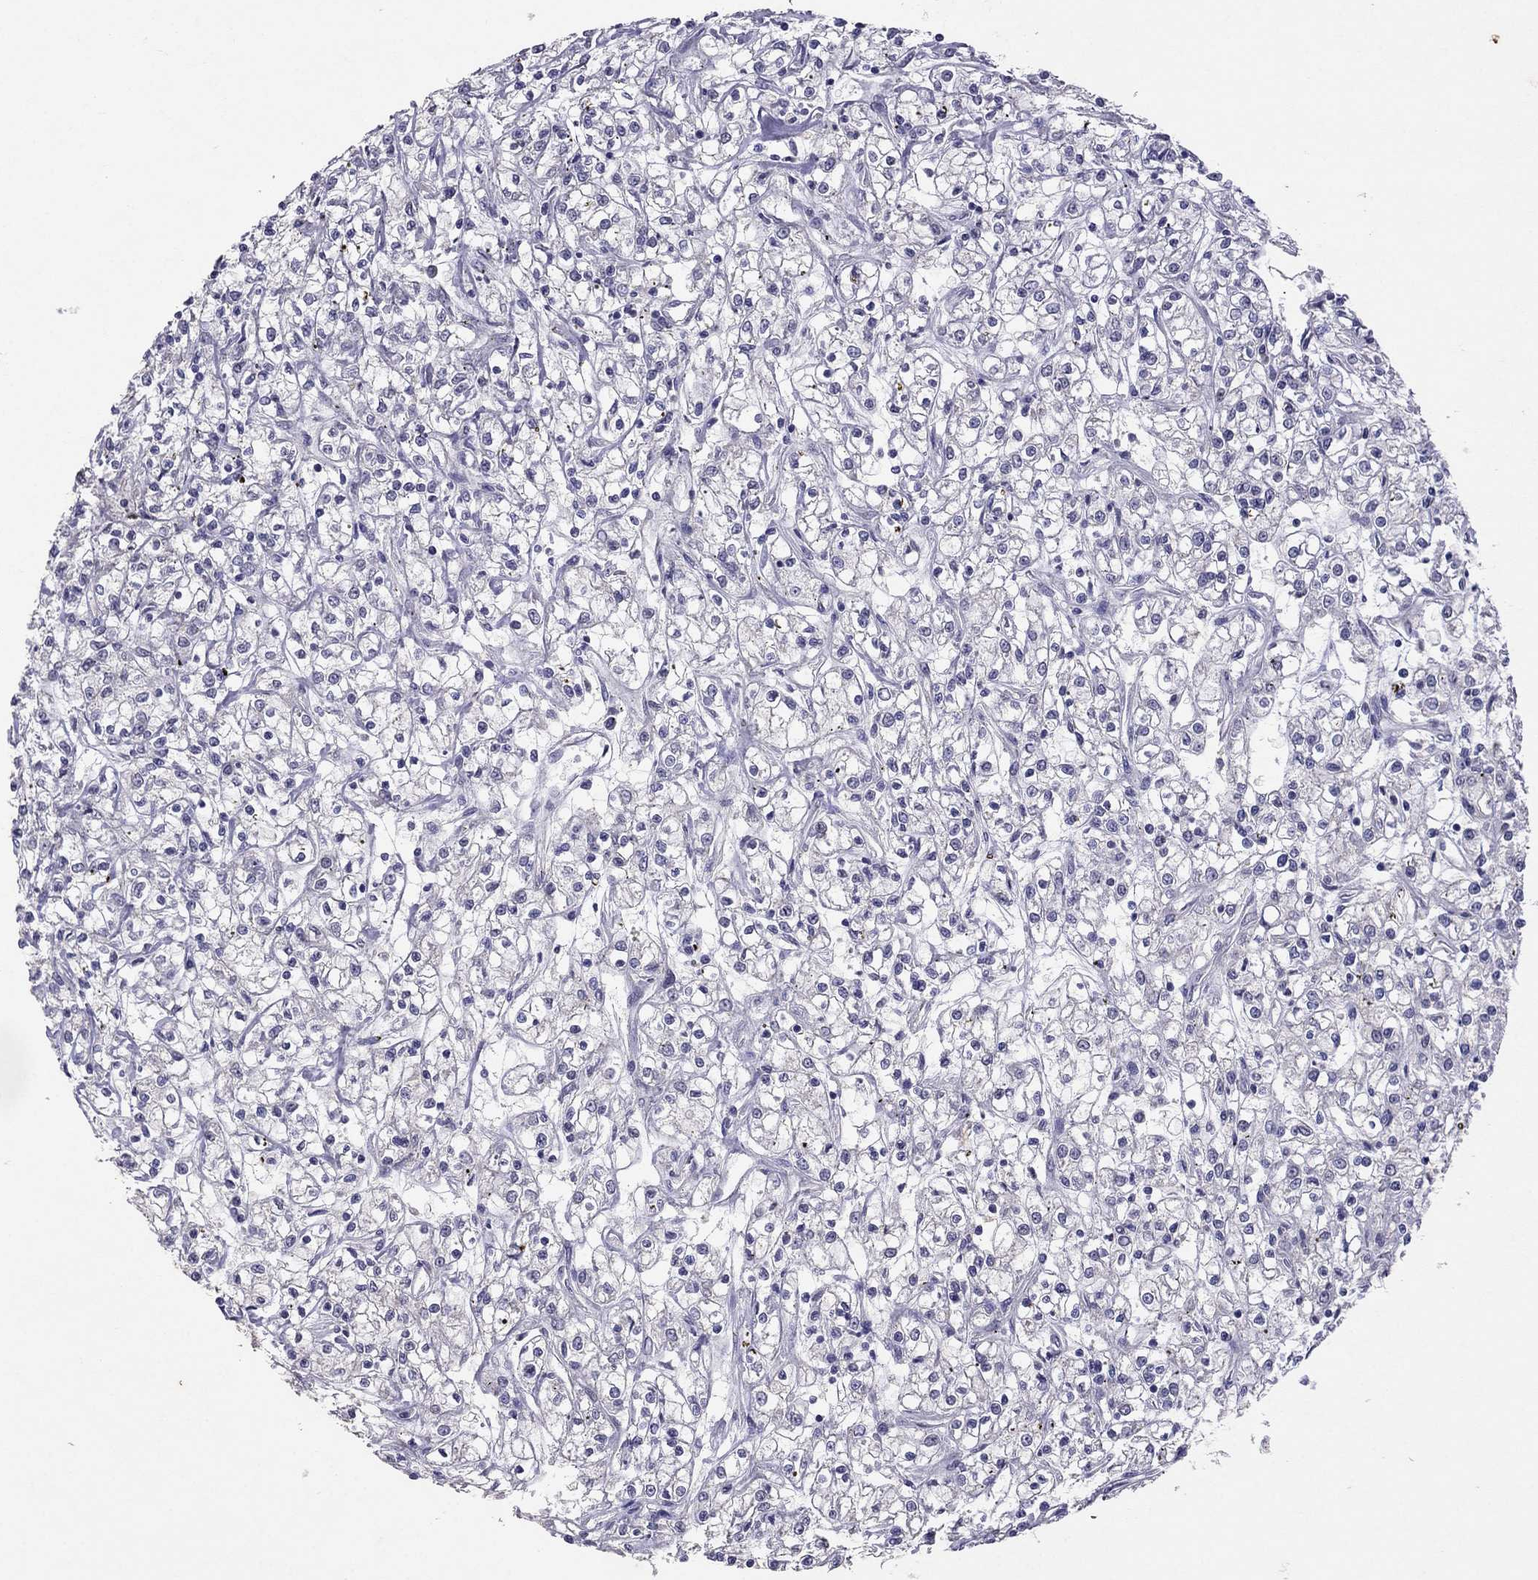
{"staining": {"intensity": "negative", "quantity": "none", "location": "none"}, "tissue": "renal cancer", "cell_type": "Tumor cells", "image_type": "cancer", "snomed": [{"axis": "morphology", "description": "Adenocarcinoma, NOS"}, {"axis": "topography", "description": "Kidney"}], "caption": "Human adenocarcinoma (renal) stained for a protein using immunohistochemistry shows no staining in tumor cells.", "gene": "FST", "patient": {"sex": "female", "age": 59}}